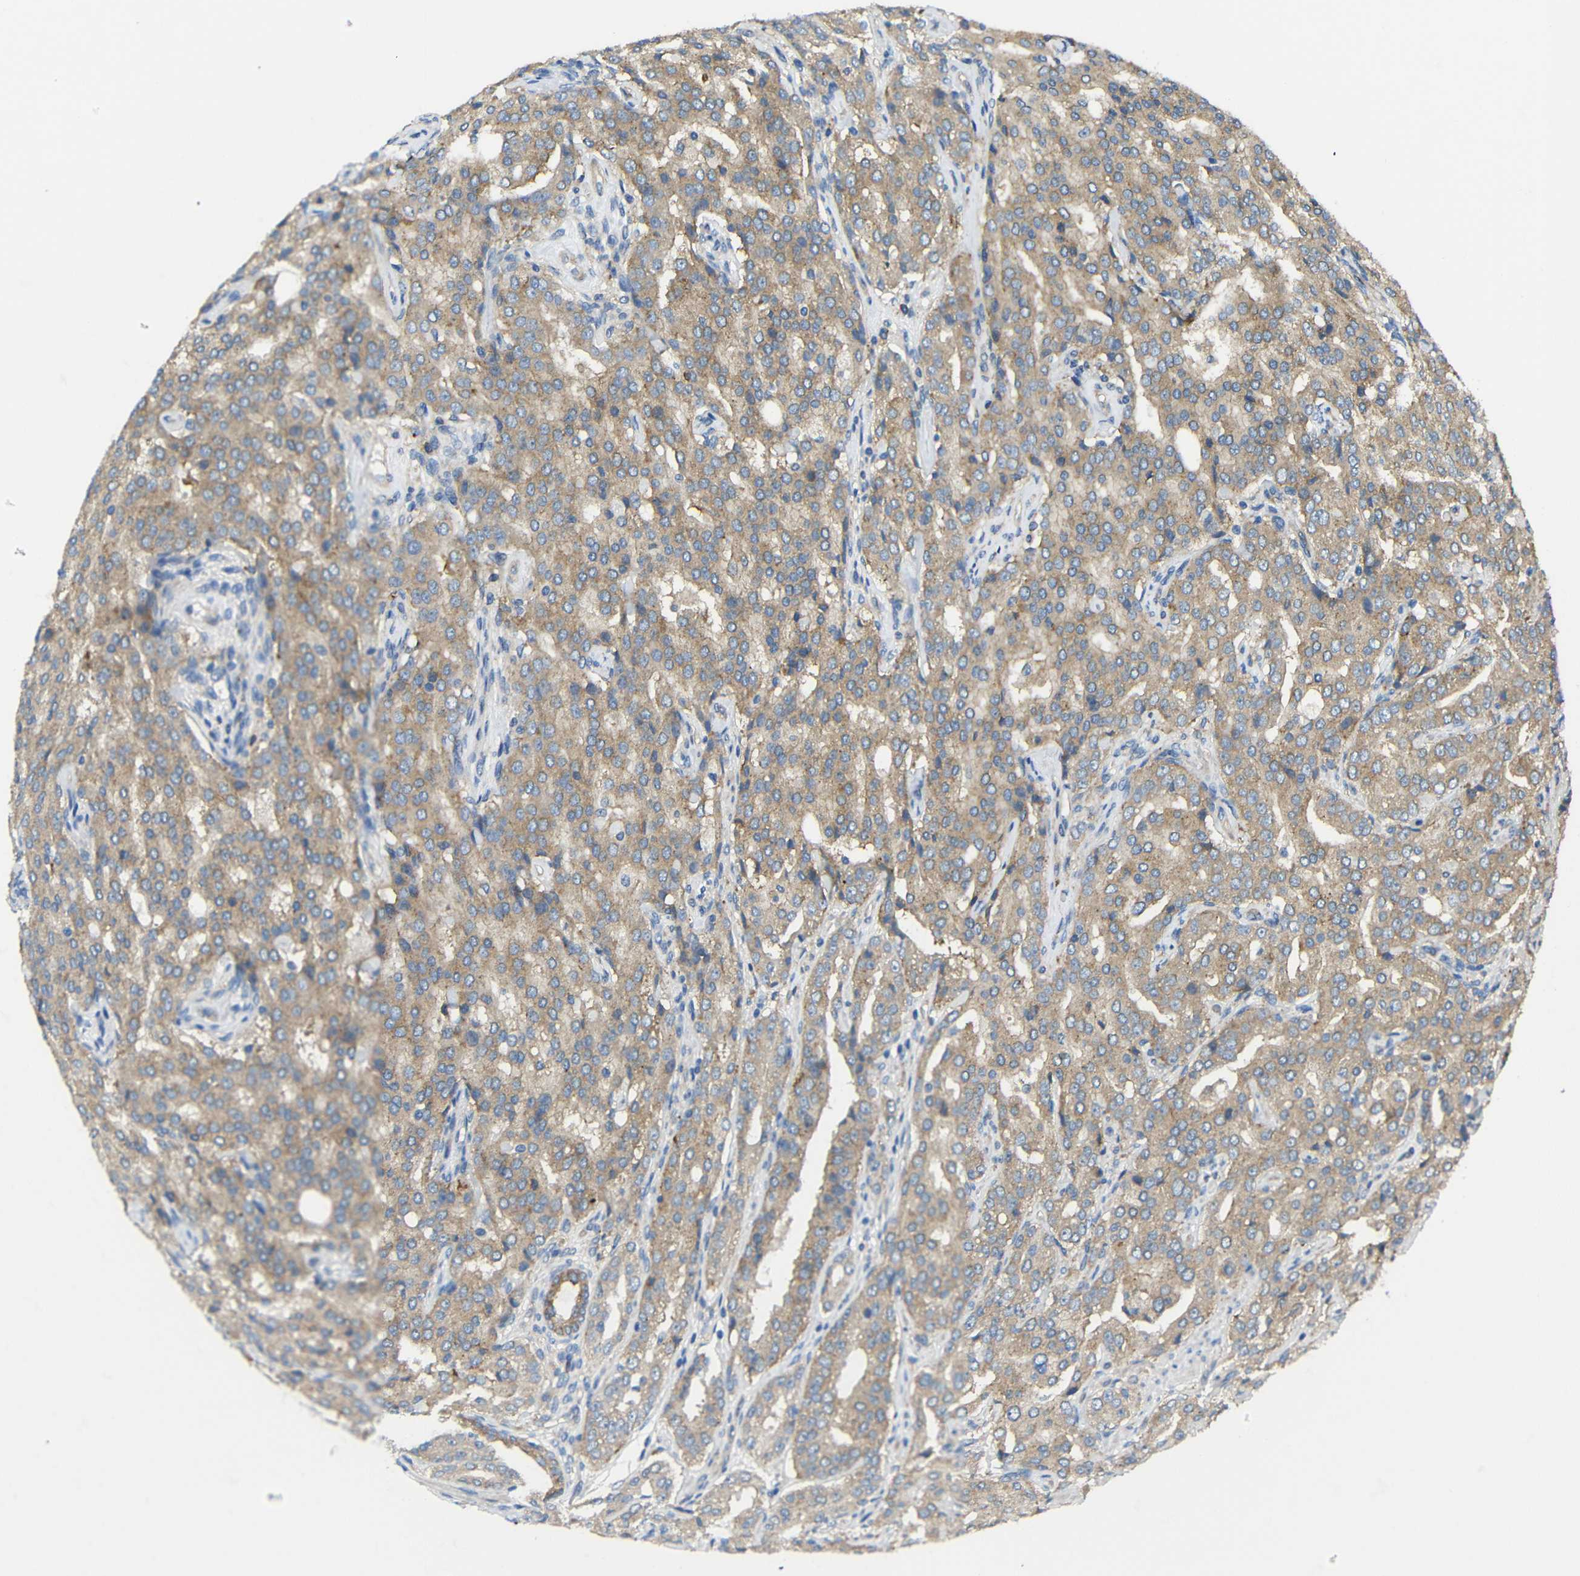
{"staining": {"intensity": "moderate", "quantity": ">75%", "location": "cytoplasmic/membranous"}, "tissue": "prostate cancer", "cell_type": "Tumor cells", "image_type": "cancer", "snomed": [{"axis": "morphology", "description": "Adenocarcinoma, High grade"}, {"axis": "topography", "description": "Prostate"}], "caption": "Immunohistochemistry (DAB (3,3'-diaminobenzidine)) staining of prostate cancer displays moderate cytoplasmic/membranous protein staining in about >75% of tumor cells.", "gene": "SYPL1", "patient": {"sex": "male", "age": 72}}